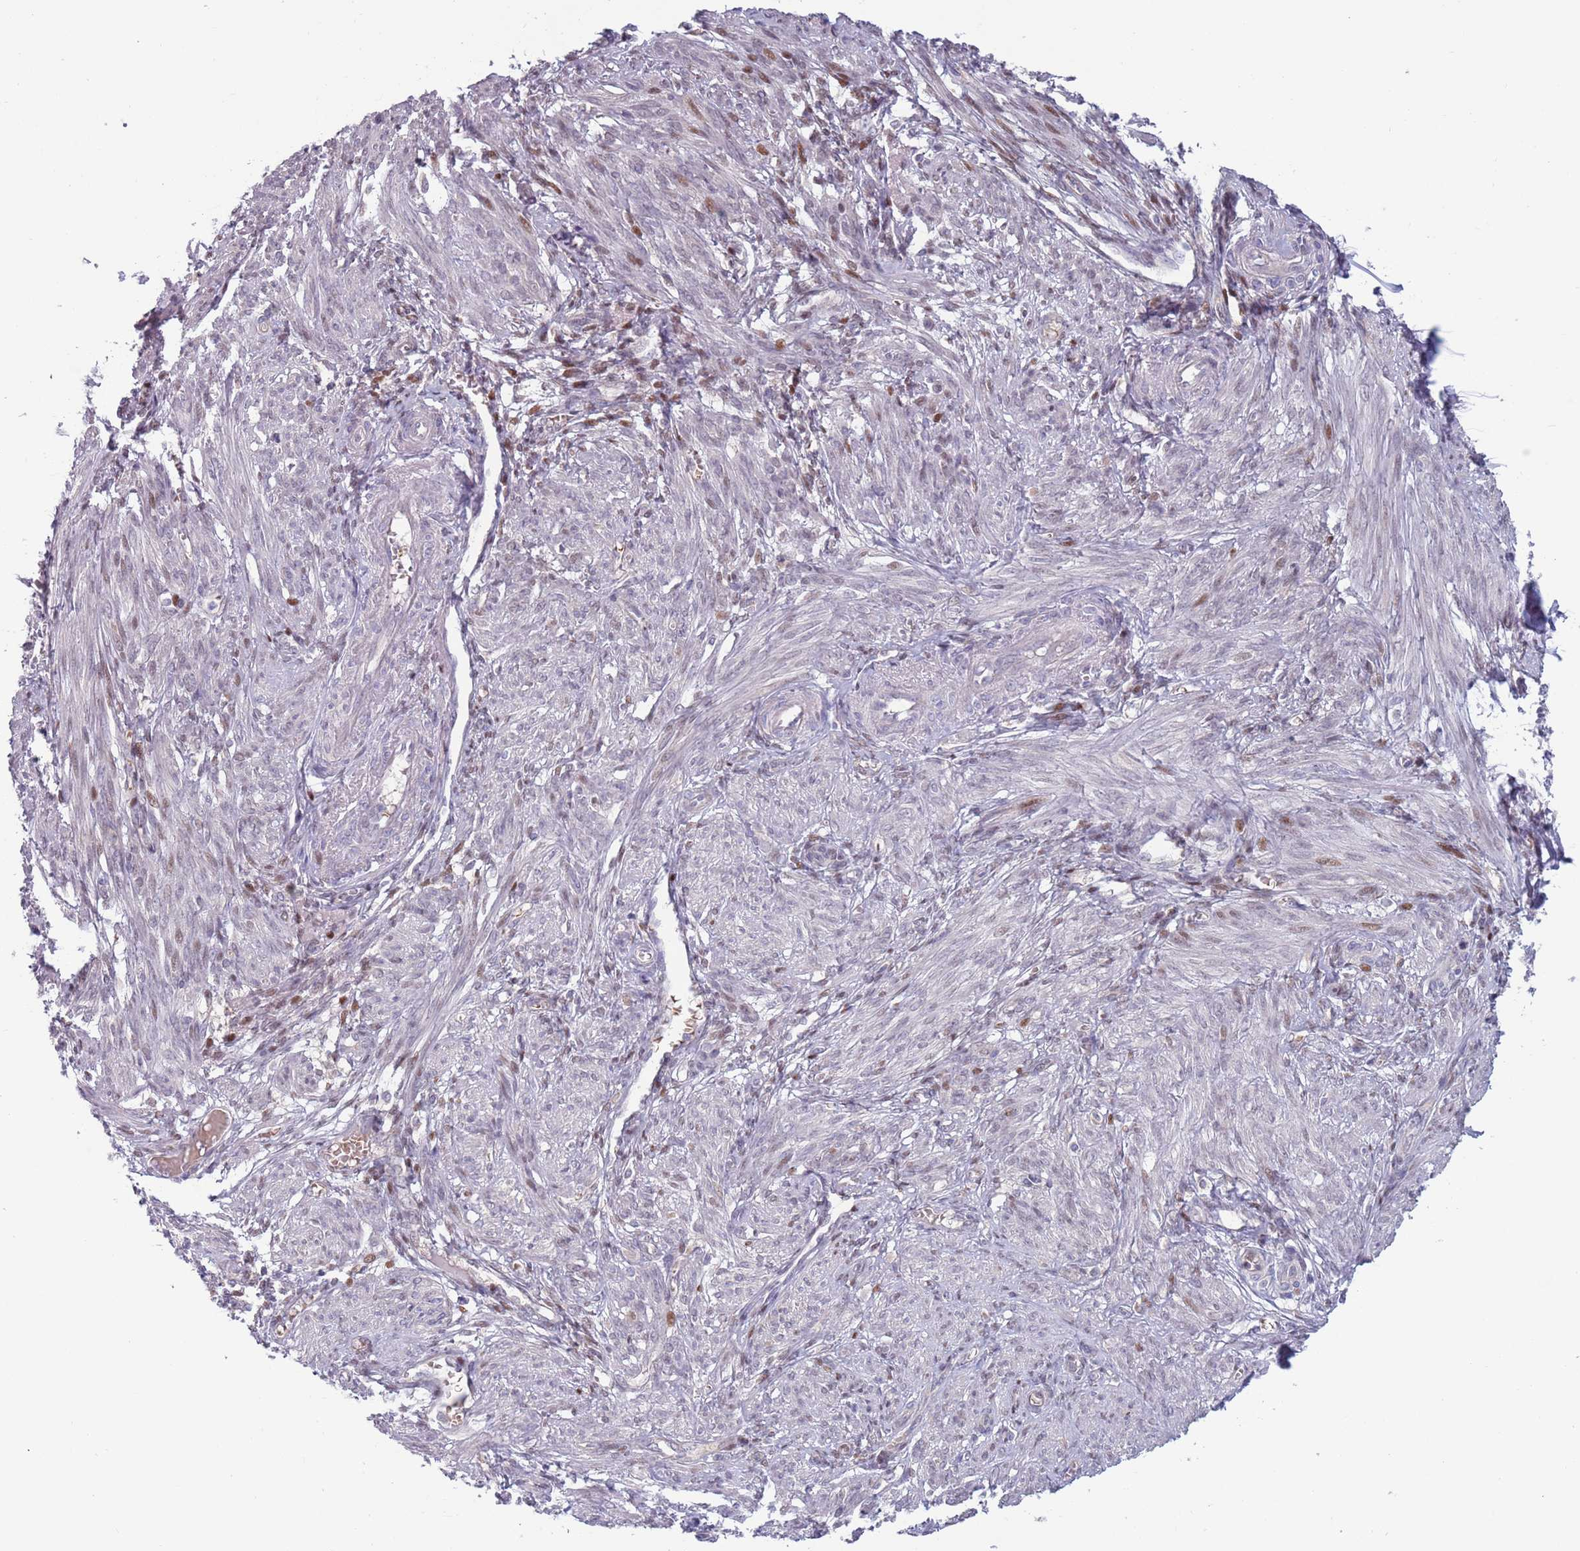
{"staining": {"intensity": "negative", "quantity": "none", "location": "none"}, "tissue": "smooth muscle", "cell_type": "Smooth muscle cells", "image_type": "normal", "snomed": [{"axis": "morphology", "description": "Normal tissue, NOS"}, {"axis": "topography", "description": "Smooth muscle"}], "caption": "This is a micrograph of immunohistochemistry staining of normal smooth muscle, which shows no positivity in smooth muscle cells.", "gene": "CLNS1A", "patient": {"sex": "female", "age": 39}}